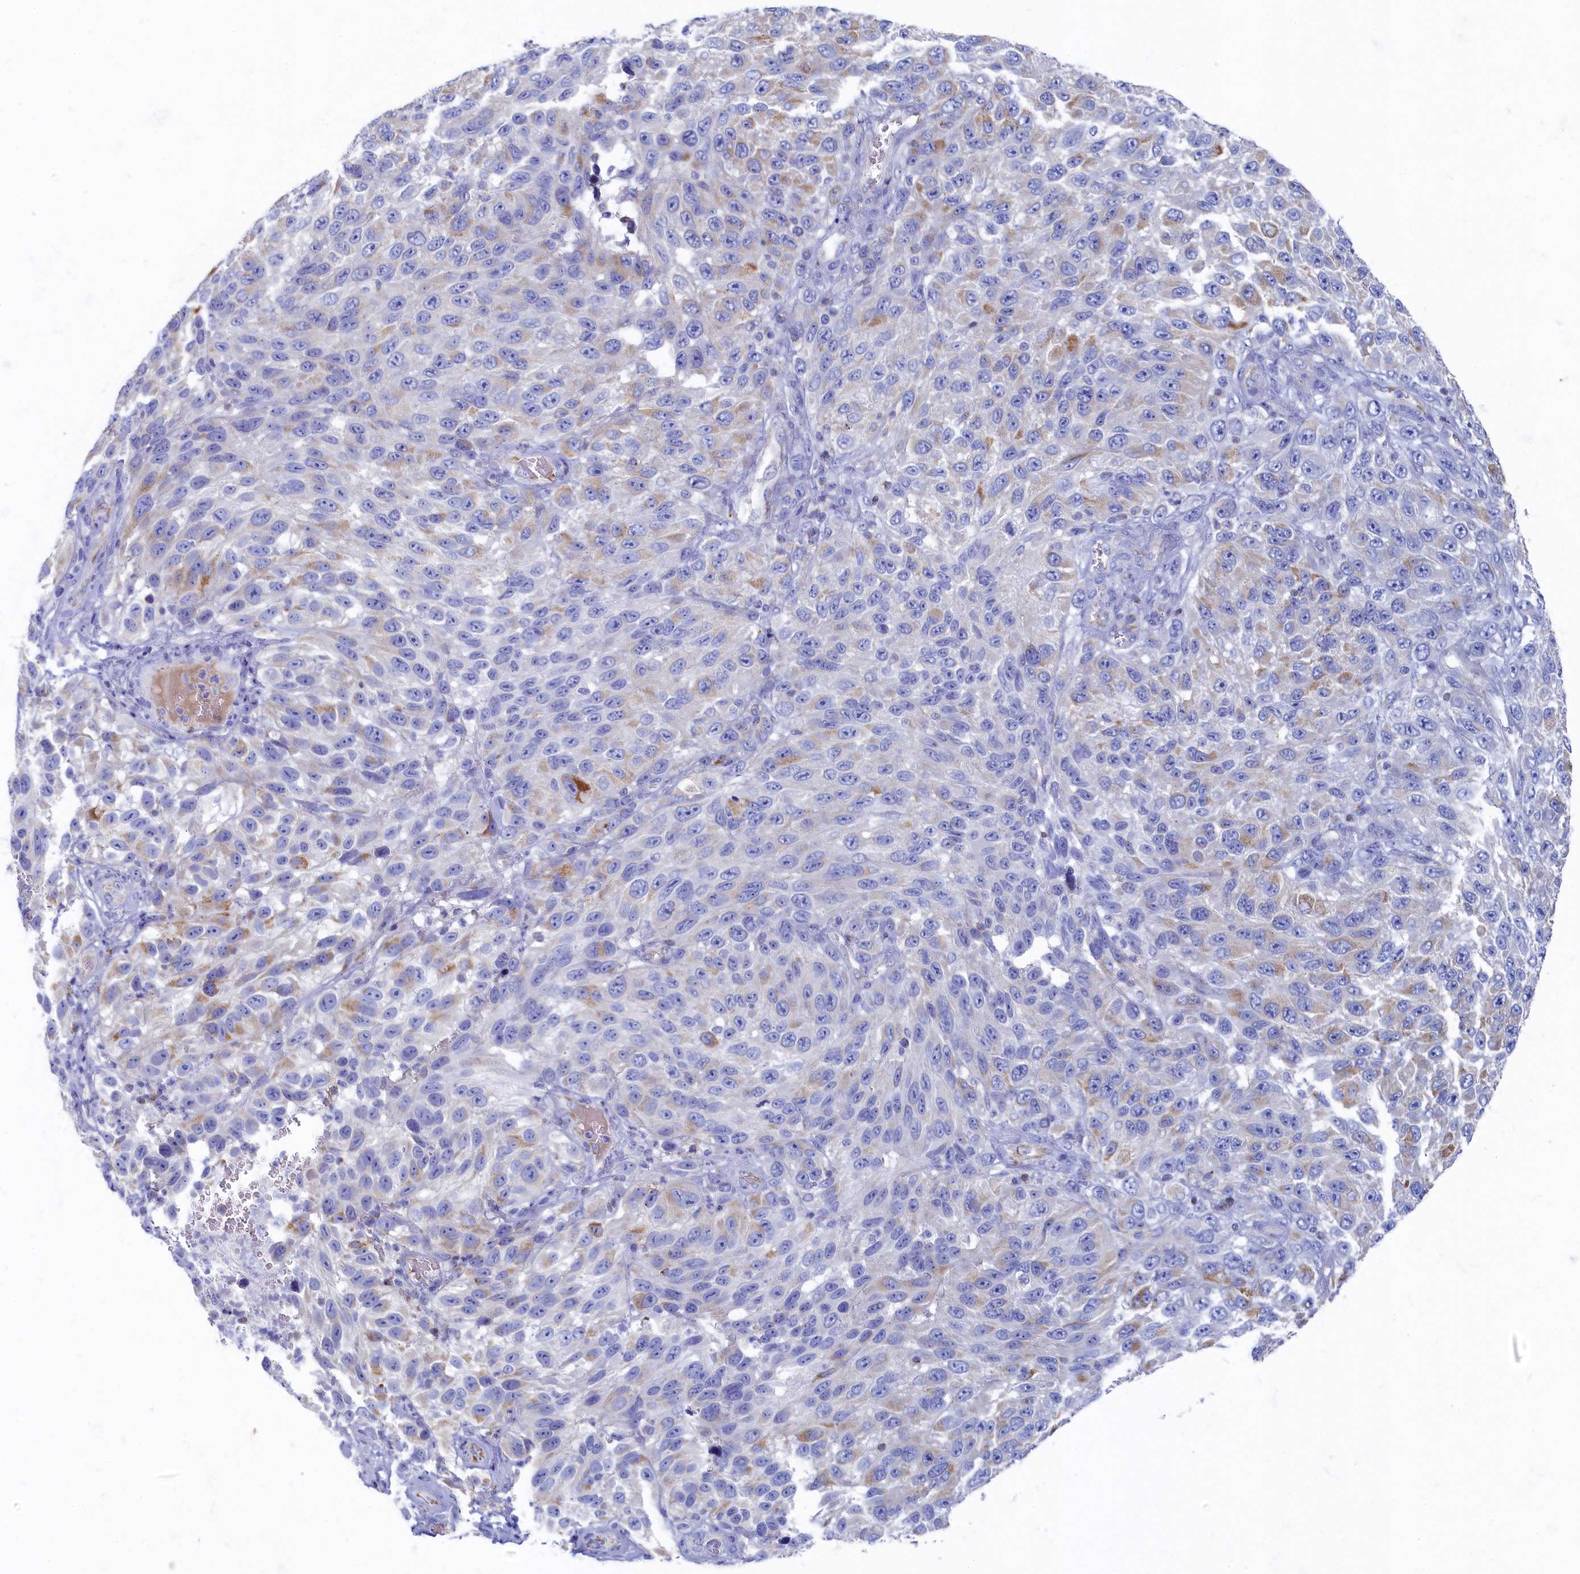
{"staining": {"intensity": "moderate", "quantity": "<25%", "location": "cytoplasmic/membranous"}, "tissue": "melanoma", "cell_type": "Tumor cells", "image_type": "cancer", "snomed": [{"axis": "morphology", "description": "Malignant melanoma, NOS"}, {"axis": "topography", "description": "Skin"}], "caption": "Moderate cytoplasmic/membranous protein positivity is appreciated in about <25% of tumor cells in melanoma.", "gene": "OCIAD2", "patient": {"sex": "female", "age": 96}}